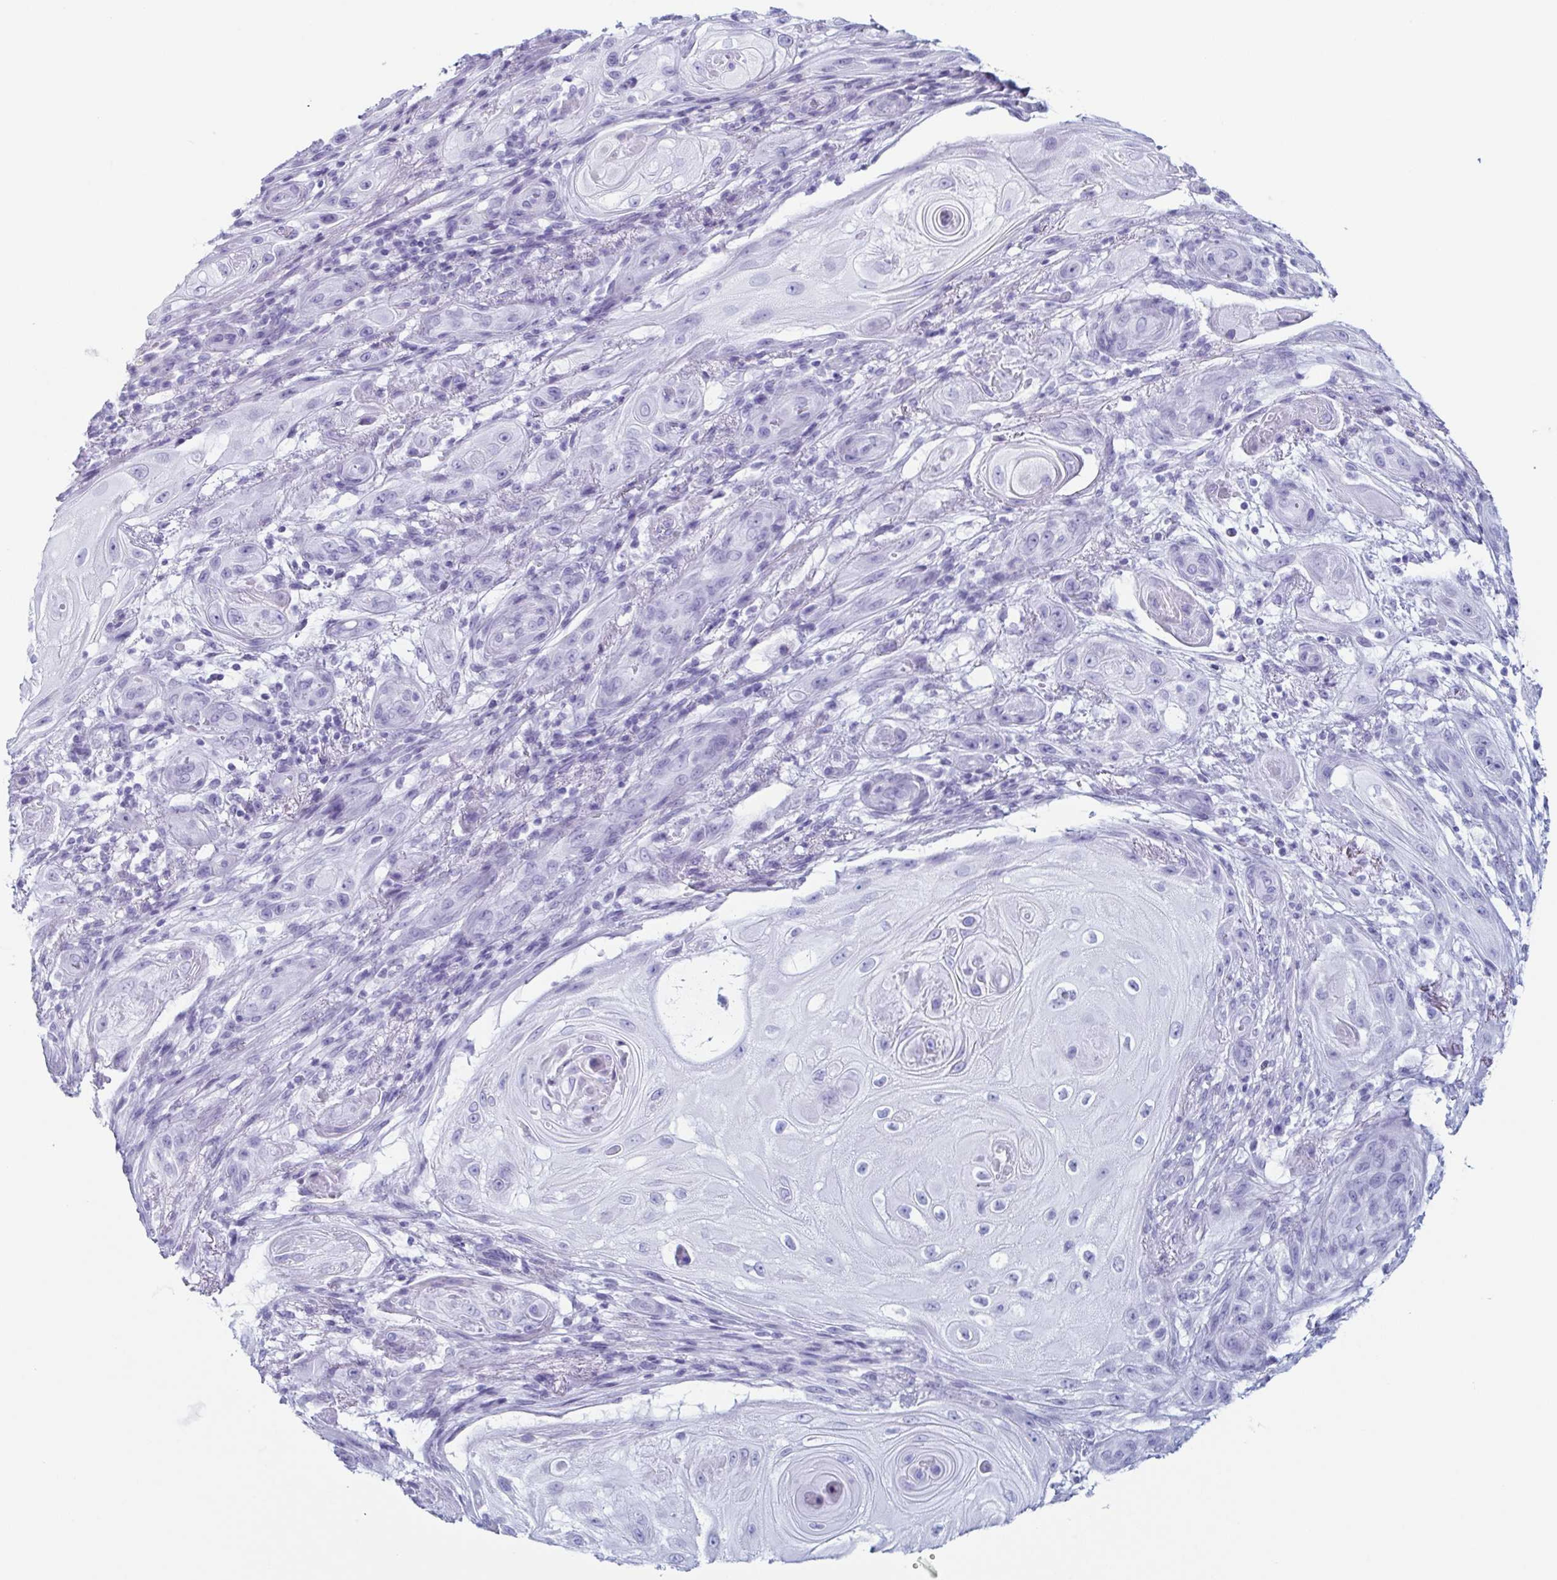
{"staining": {"intensity": "negative", "quantity": "none", "location": "none"}, "tissue": "skin cancer", "cell_type": "Tumor cells", "image_type": "cancer", "snomed": [{"axis": "morphology", "description": "Squamous cell carcinoma, NOS"}, {"axis": "topography", "description": "Skin"}], "caption": "Immunohistochemical staining of skin squamous cell carcinoma reveals no significant expression in tumor cells.", "gene": "ENKUR", "patient": {"sex": "male", "age": 62}}